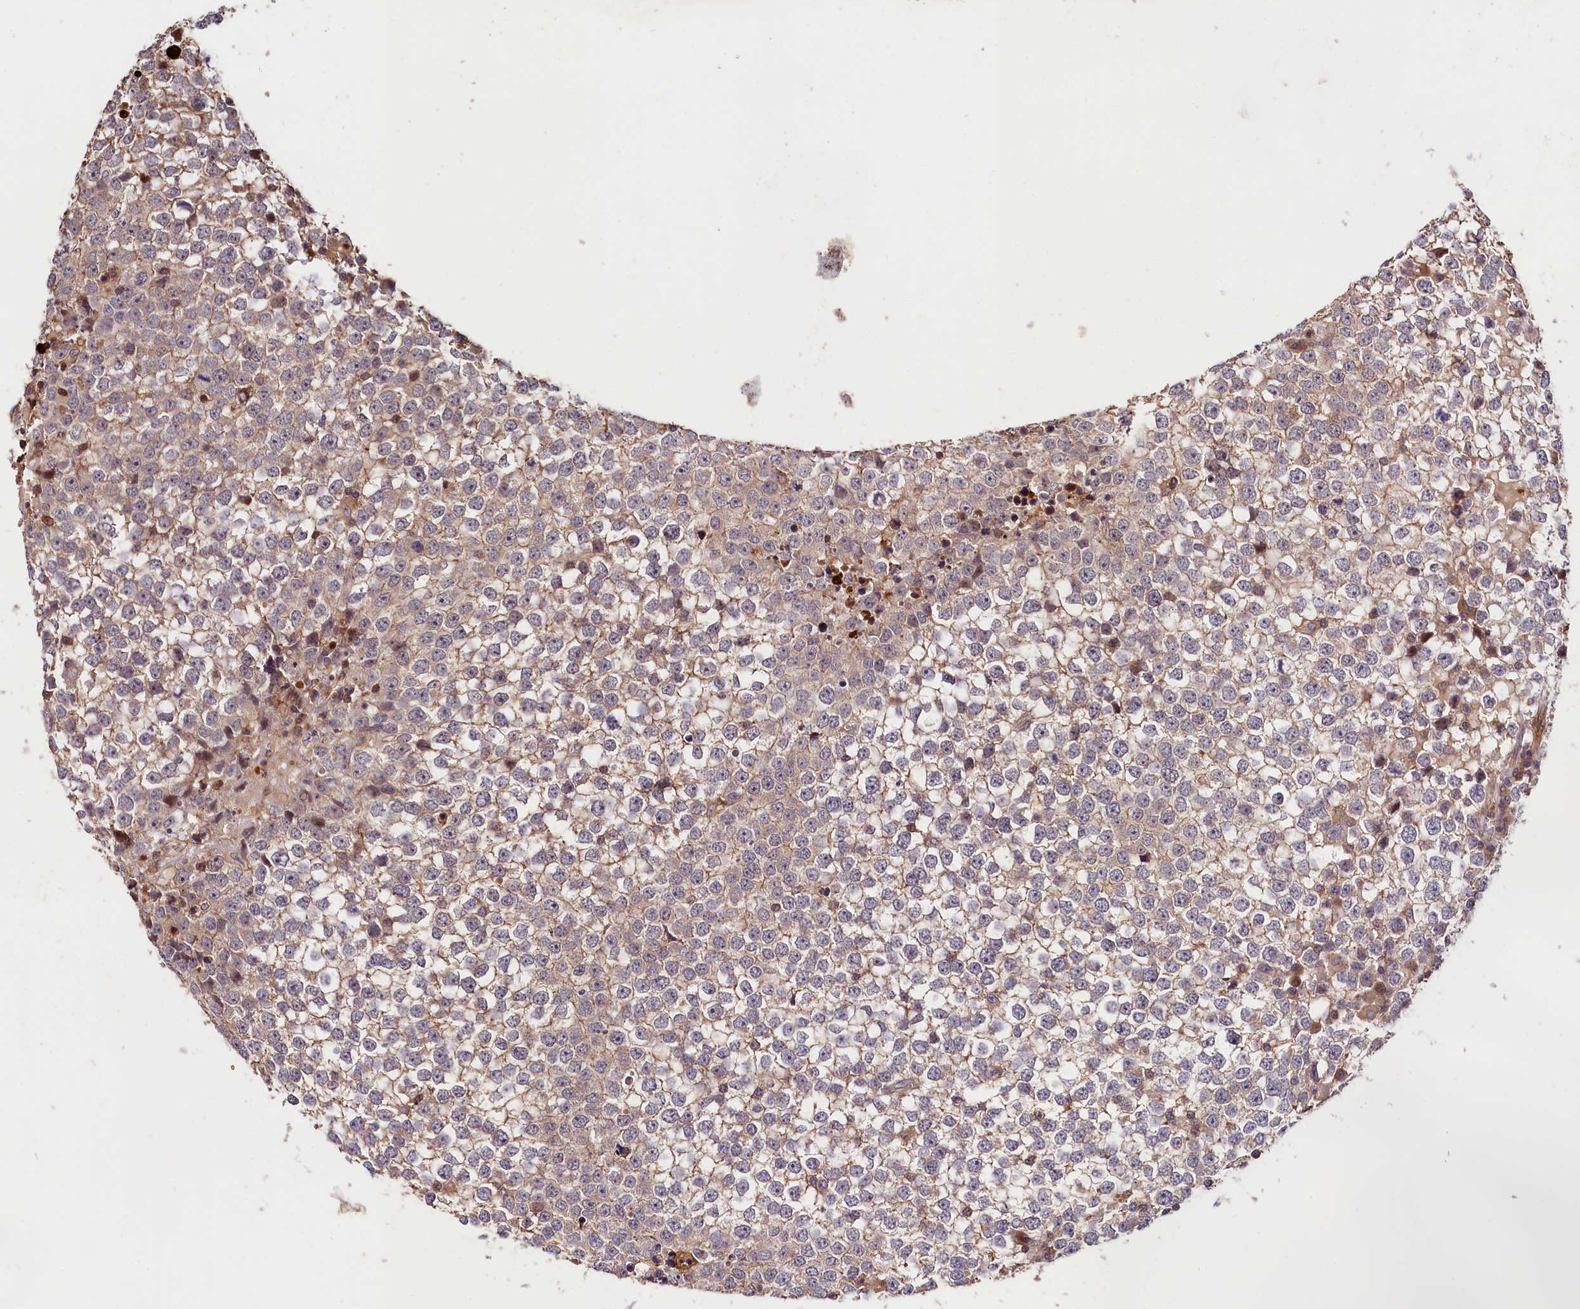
{"staining": {"intensity": "weak", "quantity": "25%-75%", "location": "cytoplasmic/membranous"}, "tissue": "testis cancer", "cell_type": "Tumor cells", "image_type": "cancer", "snomed": [{"axis": "morphology", "description": "Seminoma, NOS"}, {"axis": "topography", "description": "Testis"}], "caption": "Protein analysis of testis seminoma tissue exhibits weak cytoplasmic/membranous staining in about 25%-75% of tumor cells.", "gene": "CACNA1H", "patient": {"sex": "male", "age": 65}}